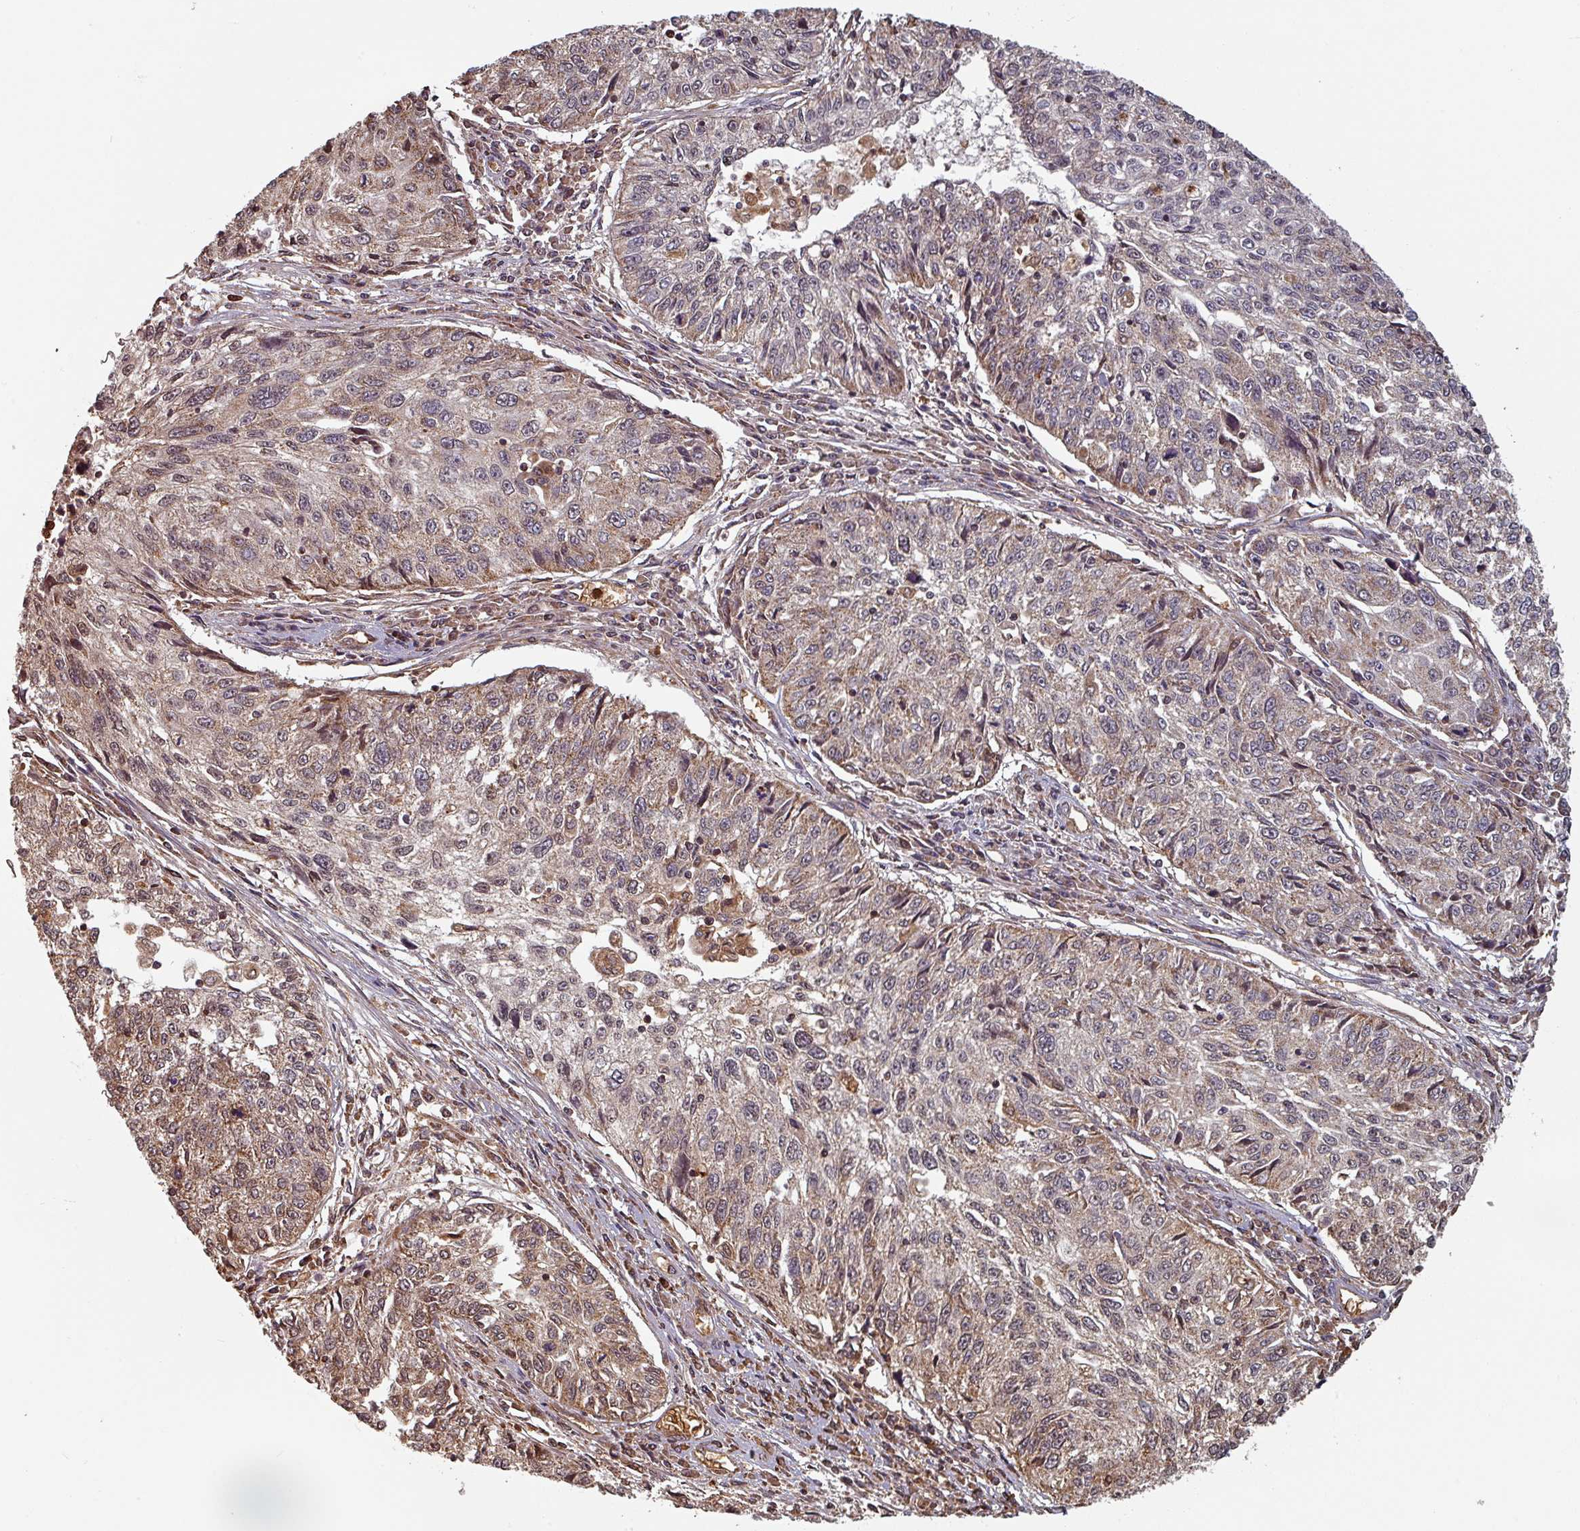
{"staining": {"intensity": "weak", "quantity": "25%-75%", "location": "cytoplasmic/membranous"}, "tissue": "cervical cancer", "cell_type": "Tumor cells", "image_type": "cancer", "snomed": [{"axis": "morphology", "description": "Squamous cell carcinoma, NOS"}, {"axis": "topography", "description": "Cervix"}], "caption": "A low amount of weak cytoplasmic/membranous positivity is present in about 25%-75% of tumor cells in cervical cancer tissue.", "gene": "EID1", "patient": {"sex": "female", "age": 57}}